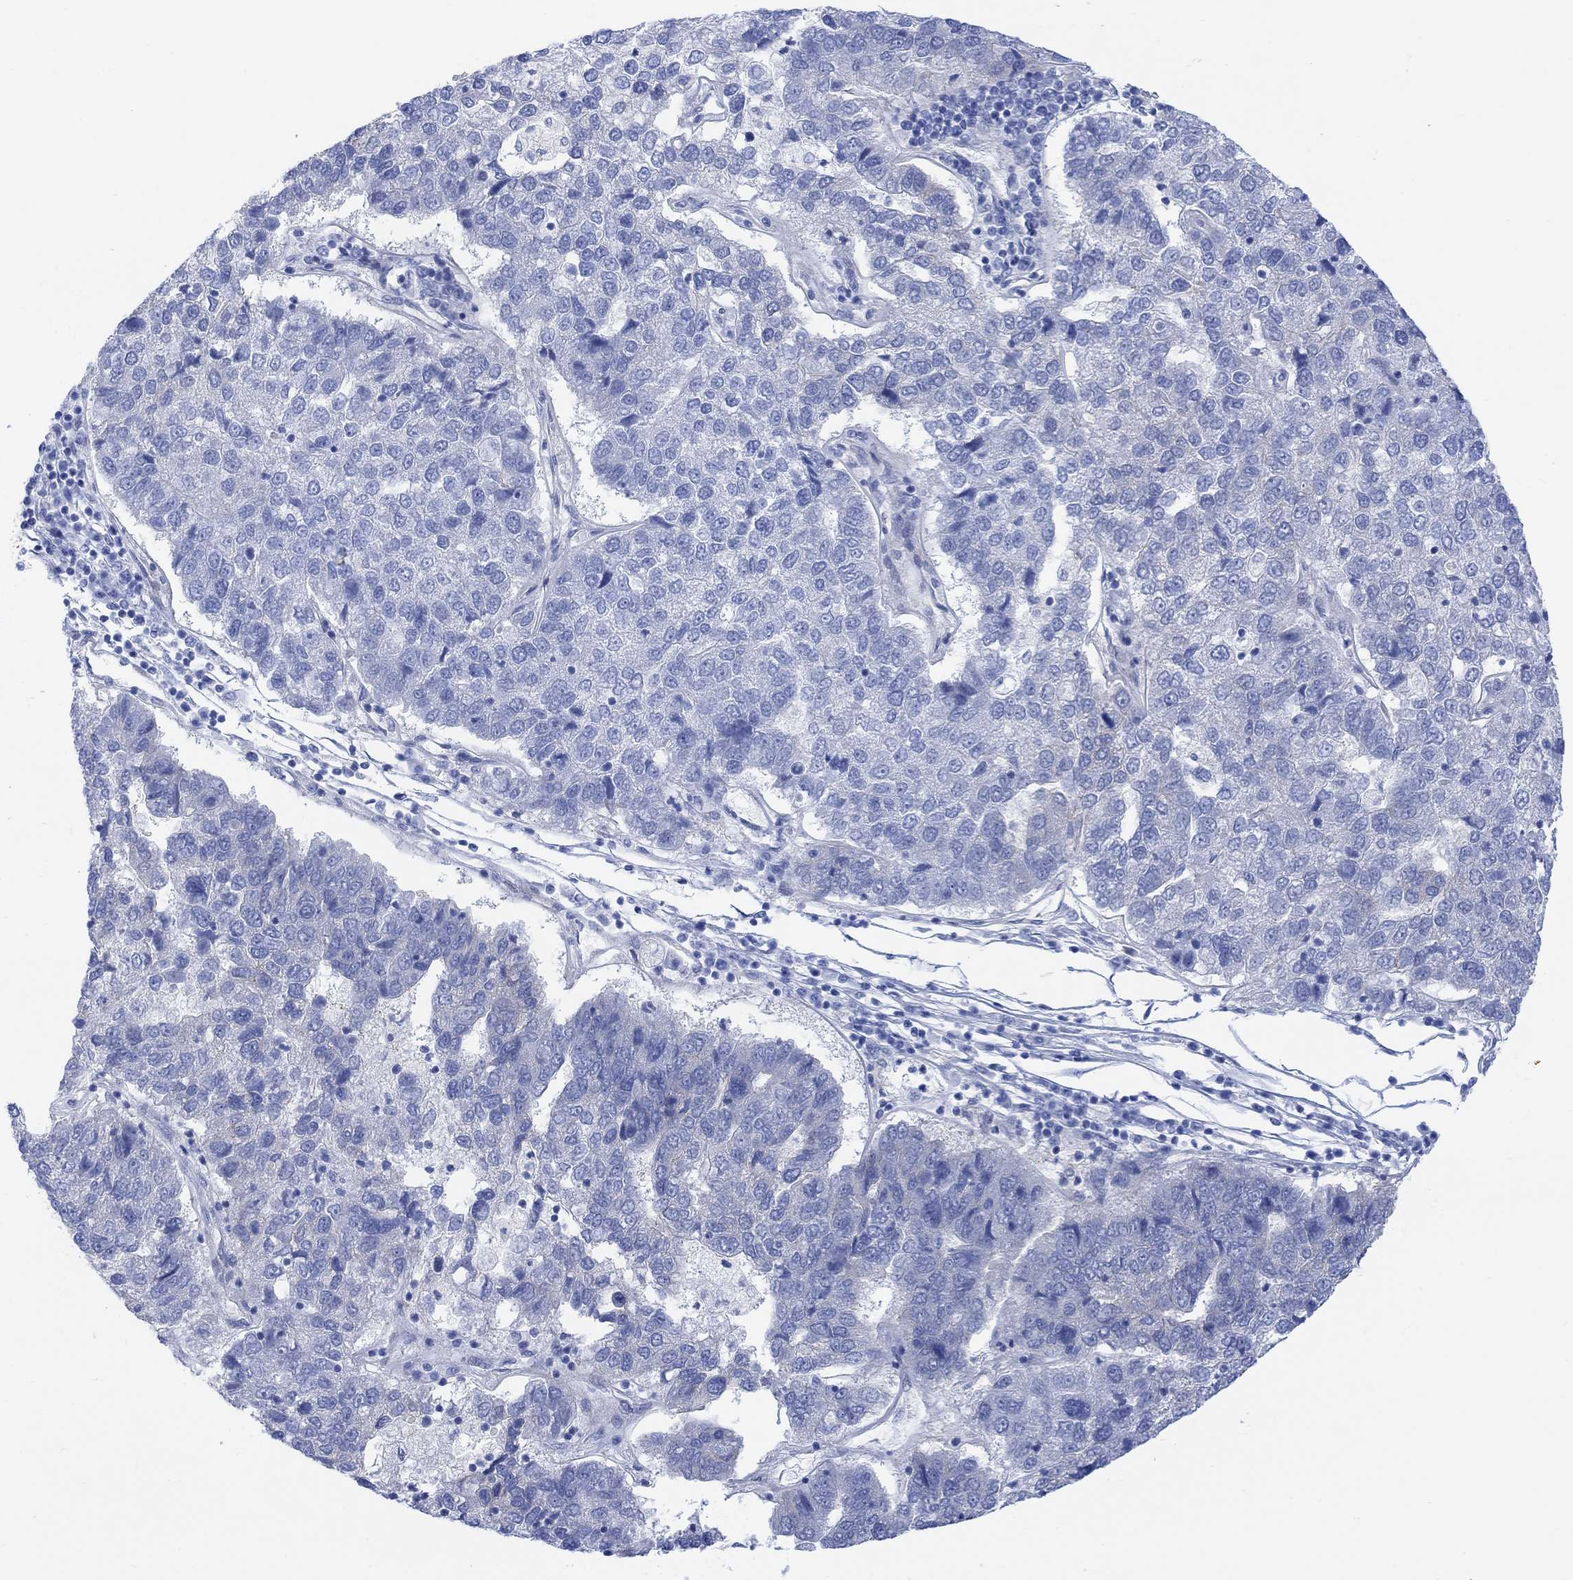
{"staining": {"intensity": "negative", "quantity": "none", "location": "none"}, "tissue": "pancreatic cancer", "cell_type": "Tumor cells", "image_type": "cancer", "snomed": [{"axis": "morphology", "description": "Adenocarcinoma, NOS"}, {"axis": "topography", "description": "Pancreas"}], "caption": "Tumor cells are negative for brown protein staining in pancreatic adenocarcinoma.", "gene": "TLDC2", "patient": {"sex": "female", "age": 61}}